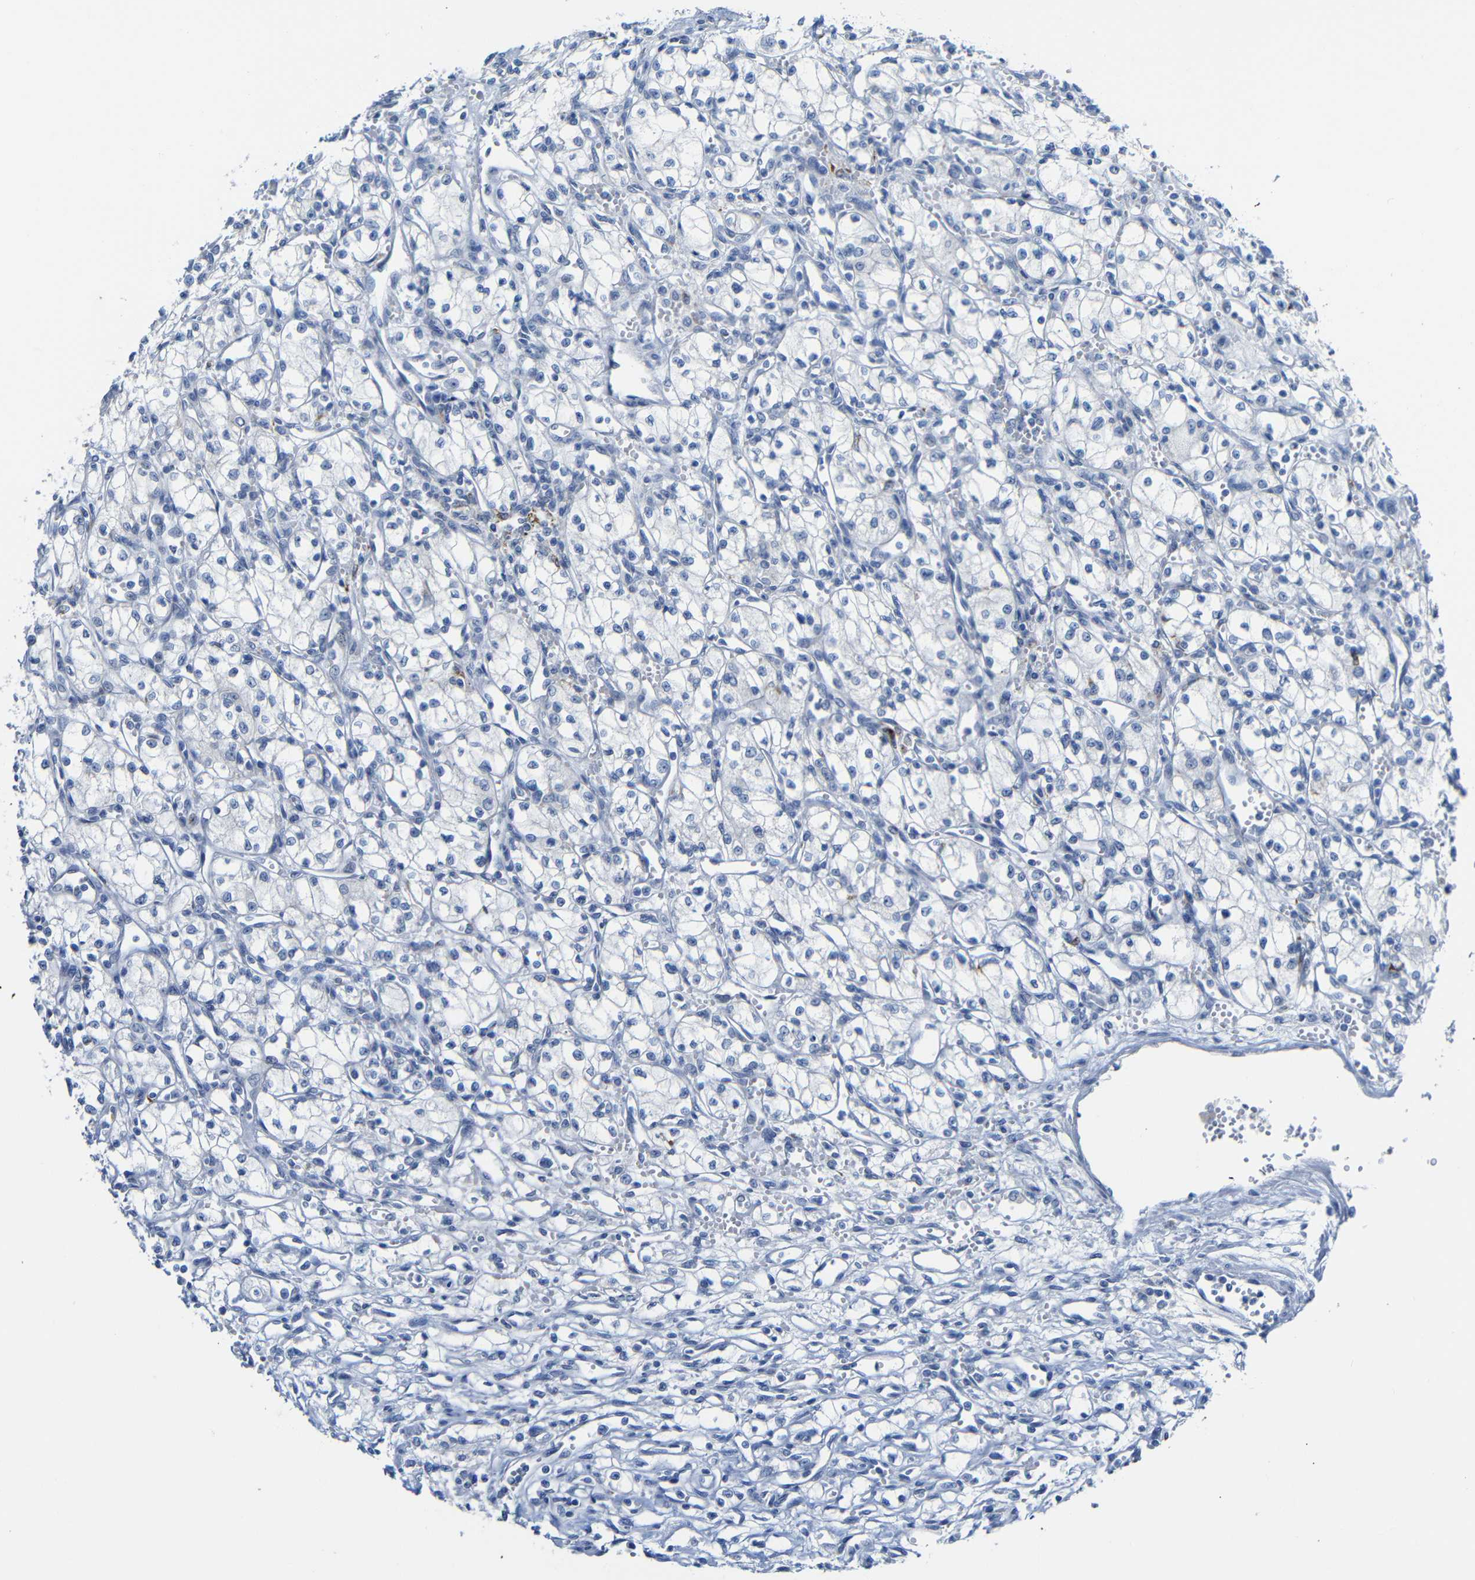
{"staining": {"intensity": "negative", "quantity": "none", "location": "none"}, "tissue": "renal cancer", "cell_type": "Tumor cells", "image_type": "cancer", "snomed": [{"axis": "morphology", "description": "Normal tissue, NOS"}, {"axis": "morphology", "description": "Adenocarcinoma, NOS"}, {"axis": "topography", "description": "Kidney"}], "caption": "DAB immunohistochemical staining of human adenocarcinoma (renal) reveals no significant positivity in tumor cells.", "gene": "C15orf48", "patient": {"sex": "male", "age": 59}}